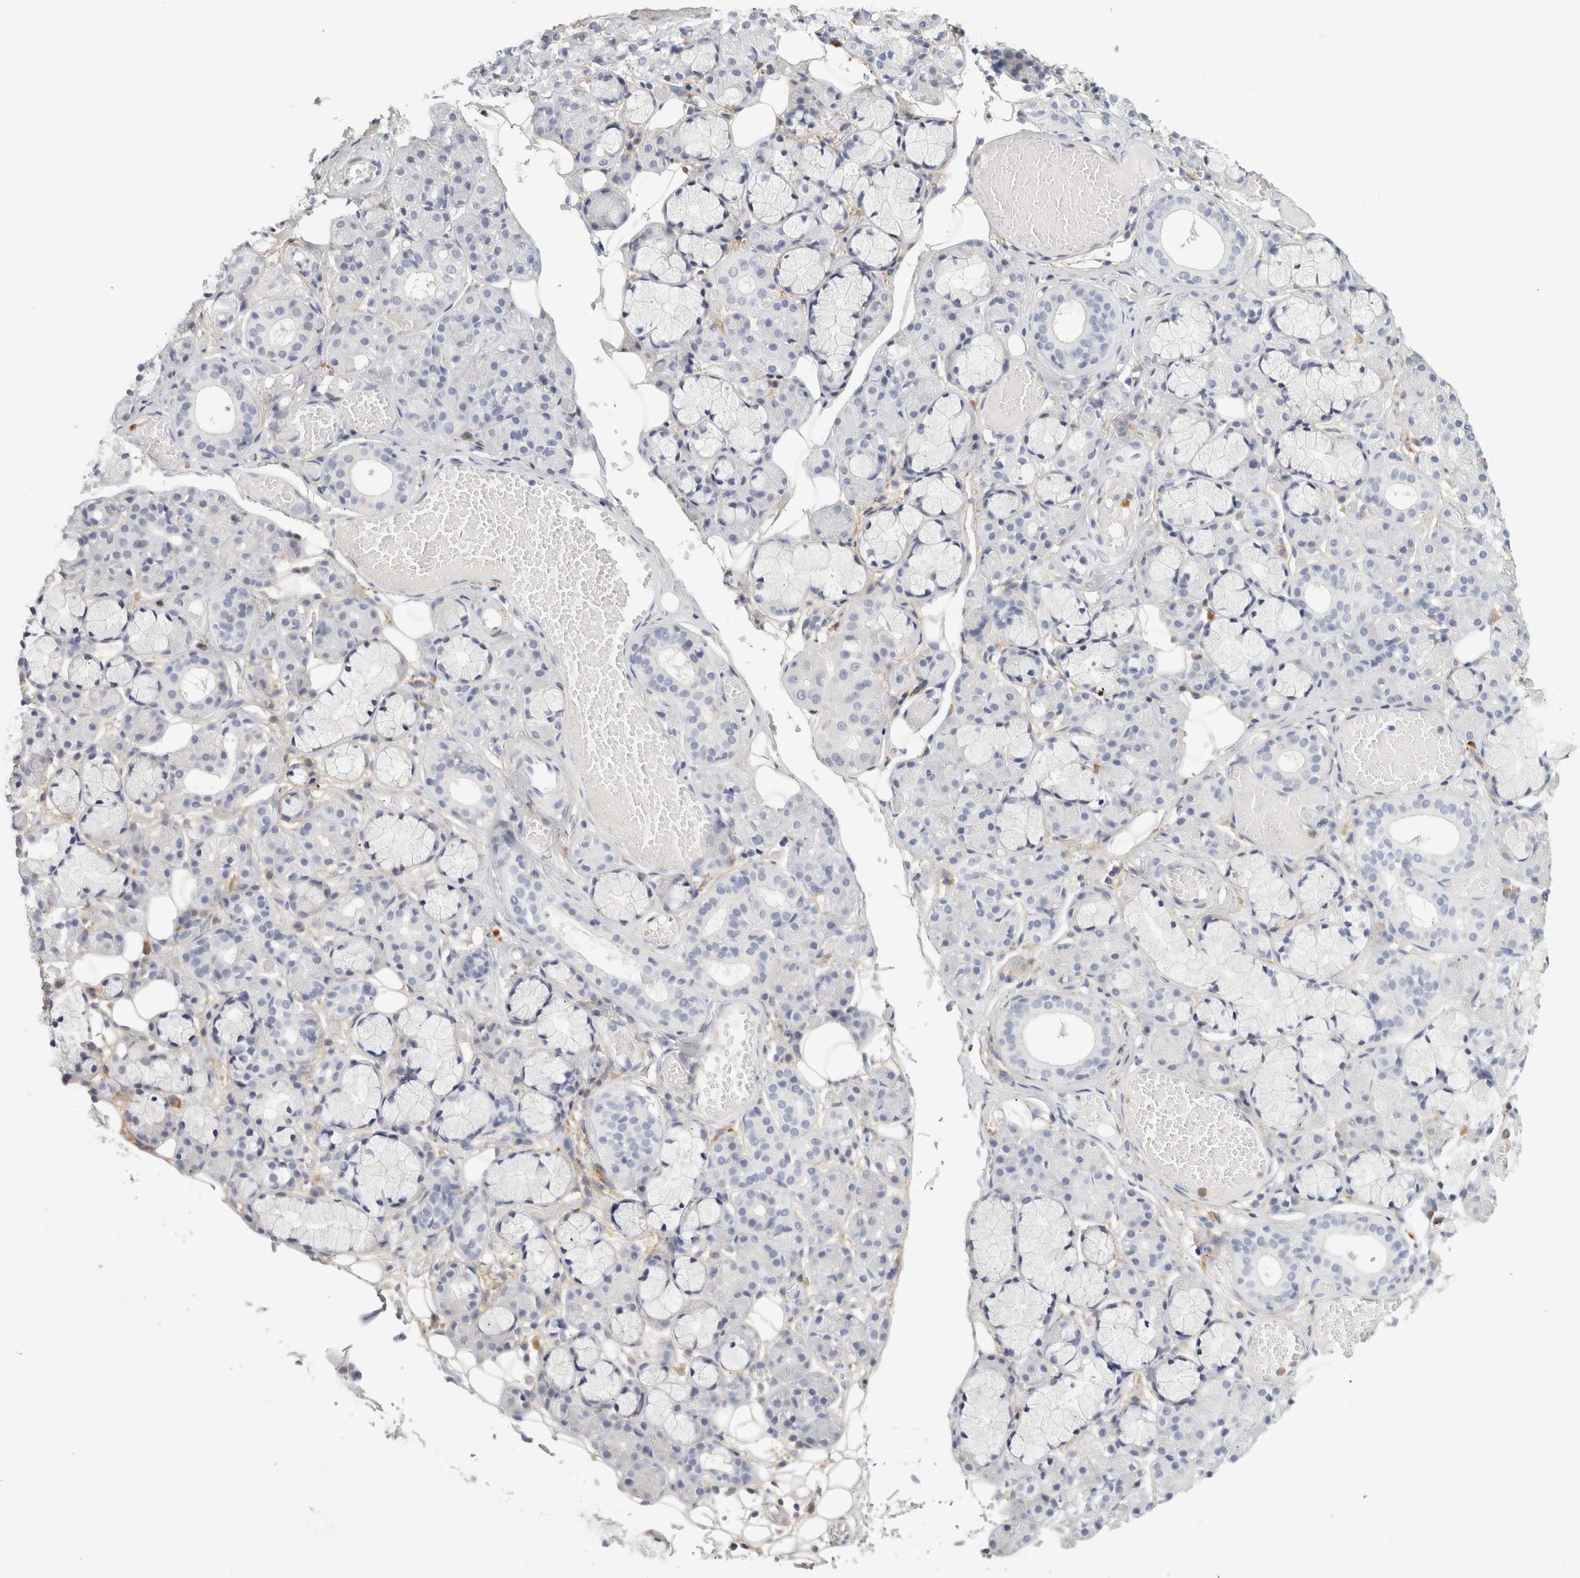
{"staining": {"intensity": "negative", "quantity": "none", "location": "none"}, "tissue": "salivary gland", "cell_type": "Glandular cells", "image_type": "normal", "snomed": [{"axis": "morphology", "description": "Normal tissue, NOS"}, {"axis": "topography", "description": "Salivary gland"}], "caption": "There is no significant expression in glandular cells of salivary gland. (Immunohistochemistry (ihc), brightfield microscopy, high magnification).", "gene": "FGL2", "patient": {"sex": "male", "age": 63}}